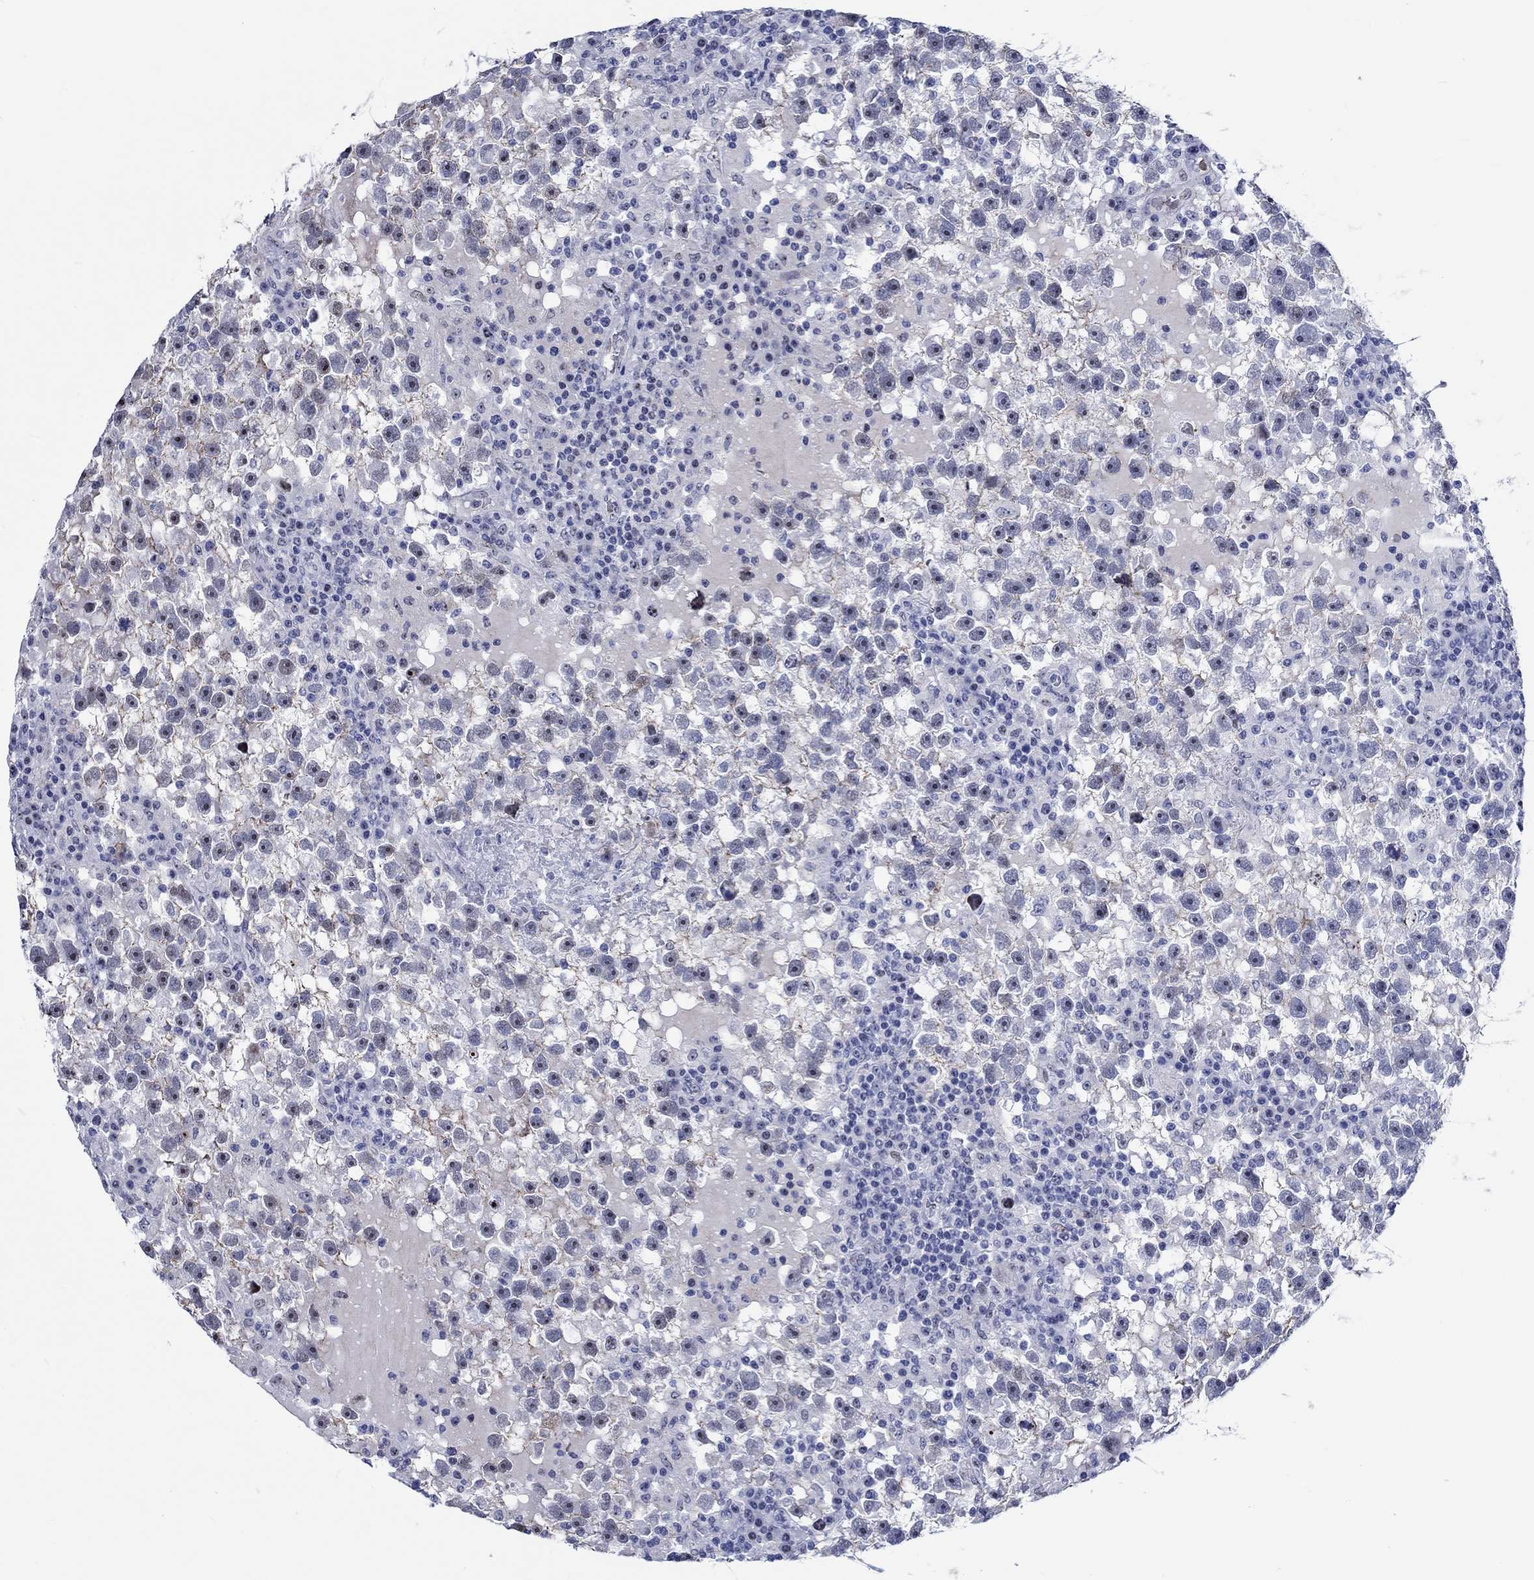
{"staining": {"intensity": "strong", "quantity": "<25%", "location": "nuclear"}, "tissue": "testis cancer", "cell_type": "Tumor cells", "image_type": "cancer", "snomed": [{"axis": "morphology", "description": "Seminoma, NOS"}, {"axis": "topography", "description": "Testis"}], "caption": "About <25% of tumor cells in human testis cancer show strong nuclear protein expression as visualized by brown immunohistochemical staining.", "gene": "ZNF446", "patient": {"sex": "male", "age": 47}}